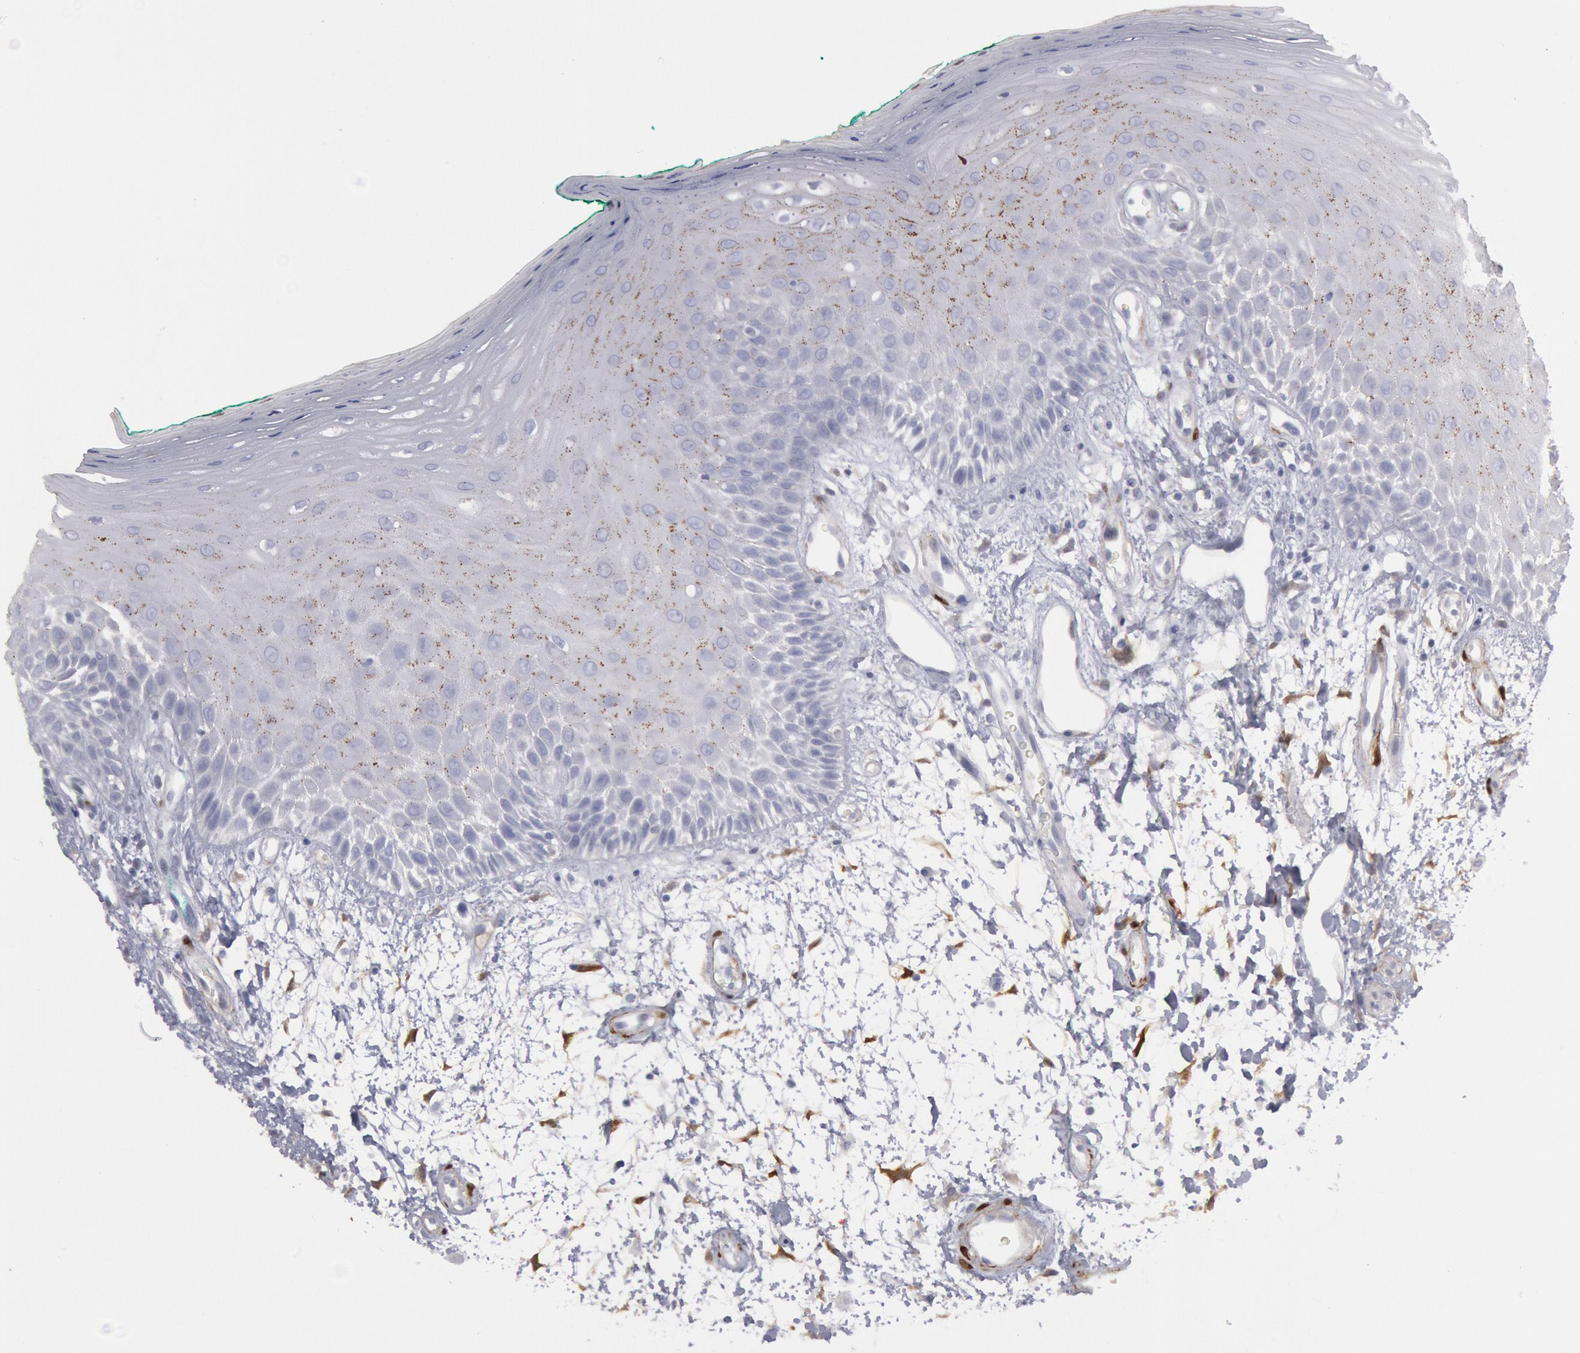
{"staining": {"intensity": "weak", "quantity": "<25%", "location": "cytoplasmic/membranous"}, "tissue": "oral mucosa", "cell_type": "Squamous epithelial cells", "image_type": "normal", "snomed": [{"axis": "morphology", "description": "Normal tissue, NOS"}, {"axis": "morphology", "description": "Squamous cell carcinoma, NOS"}, {"axis": "topography", "description": "Skeletal muscle"}, {"axis": "topography", "description": "Oral tissue"}, {"axis": "topography", "description": "Head-Neck"}], "caption": "An immunohistochemistry (IHC) photomicrograph of benign oral mucosa is shown. There is no staining in squamous epithelial cells of oral mucosa. (DAB (3,3'-diaminobenzidine) IHC, high magnification).", "gene": "FHL1", "patient": {"sex": "female", "age": 84}}